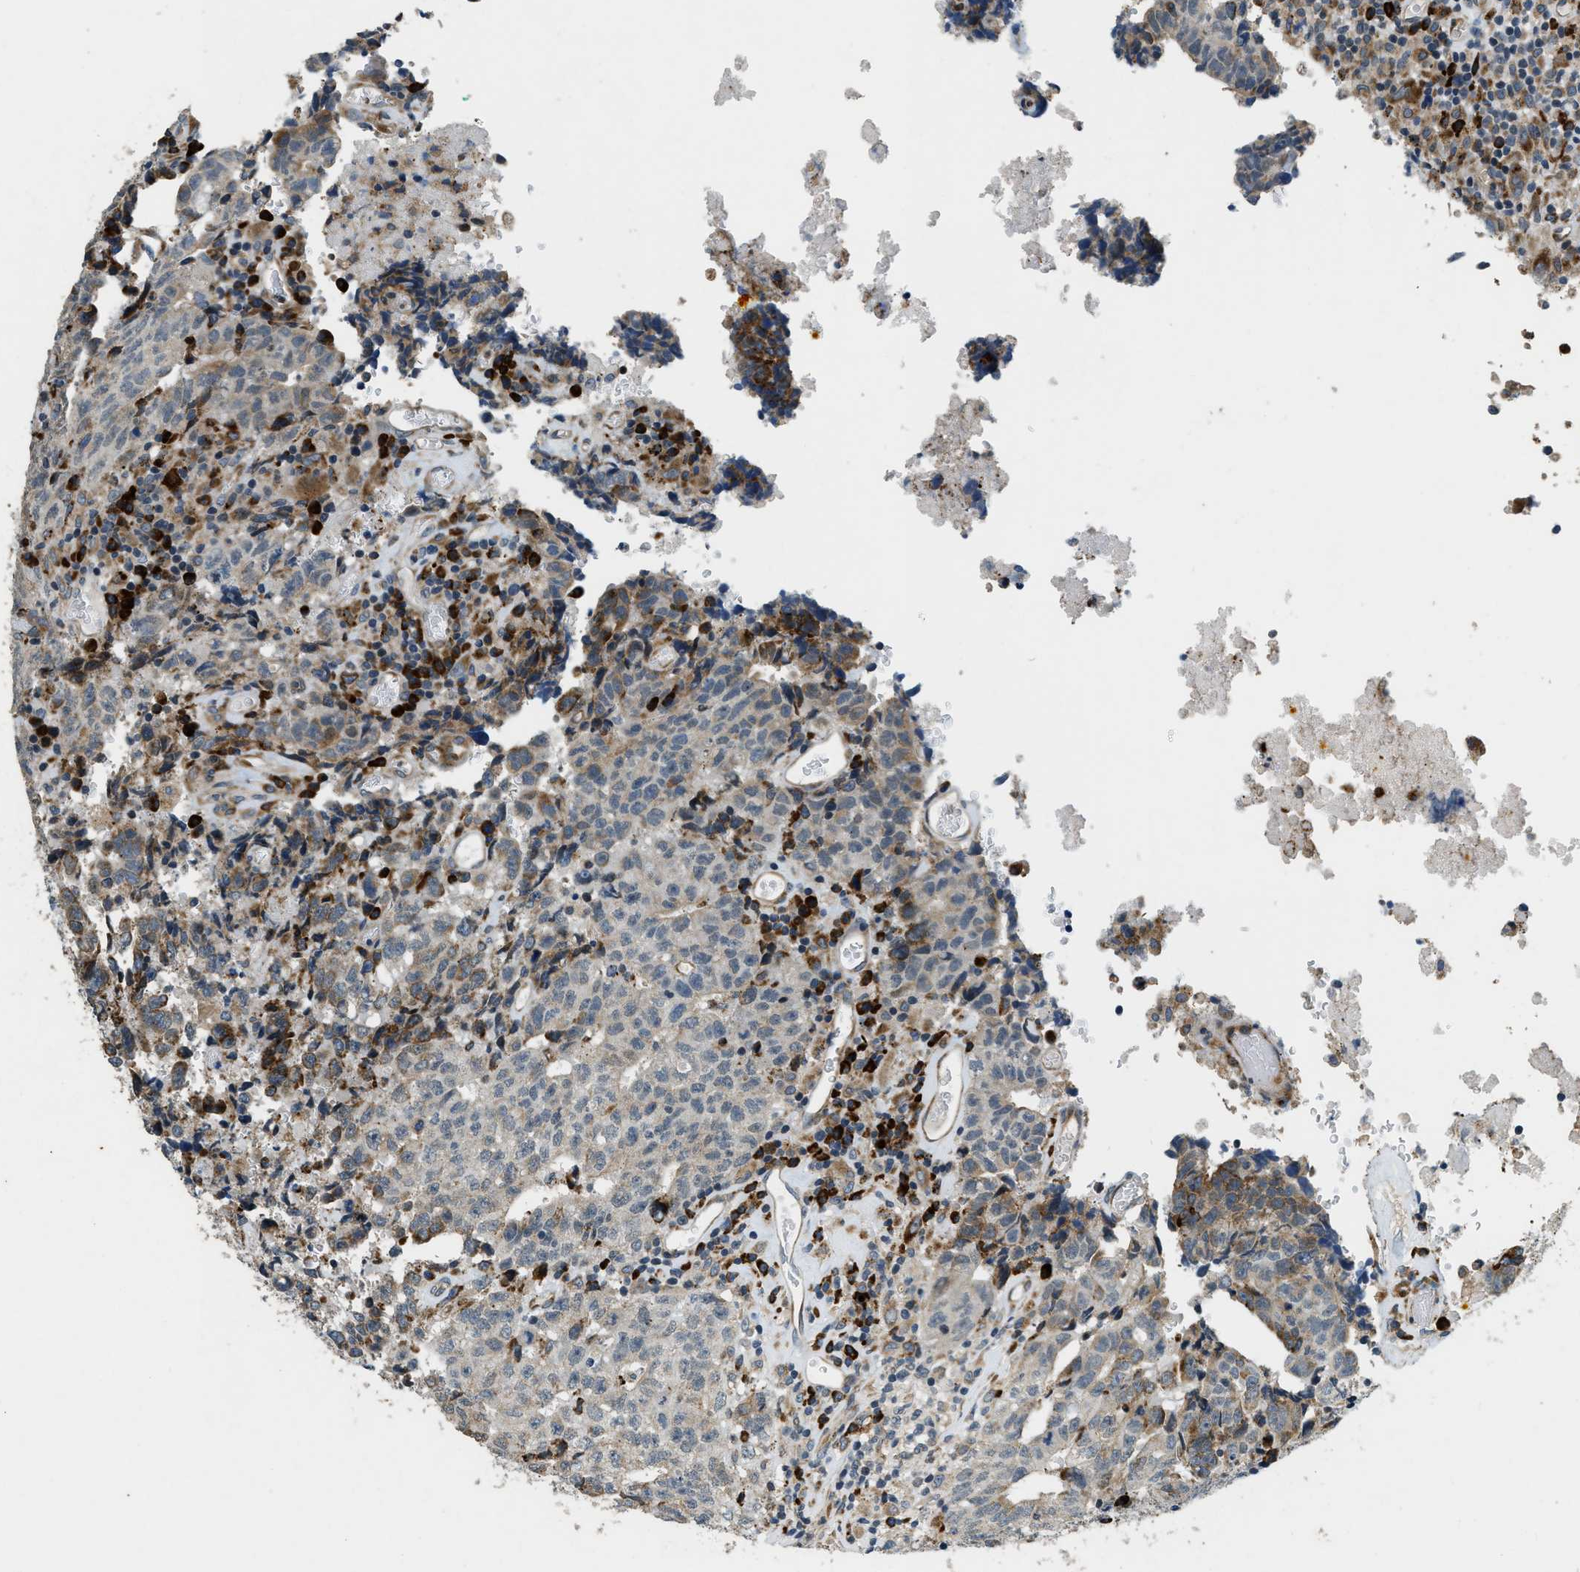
{"staining": {"intensity": "moderate", "quantity": "<25%", "location": "cytoplasmic/membranous"}, "tissue": "testis cancer", "cell_type": "Tumor cells", "image_type": "cancer", "snomed": [{"axis": "morphology", "description": "Necrosis, NOS"}, {"axis": "morphology", "description": "Carcinoma, Embryonal, NOS"}, {"axis": "topography", "description": "Testis"}], "caption": "Protein expression analysis of human testis cancer reveals moderate cytoplasmic/membranous expression in about <25% of tumor cells. Immunohistochemistry stains the protein of interest in brown and the nuclei are stained blue.", "gene": "HERC2", "patient": {"sex": "male", "age": 19}}